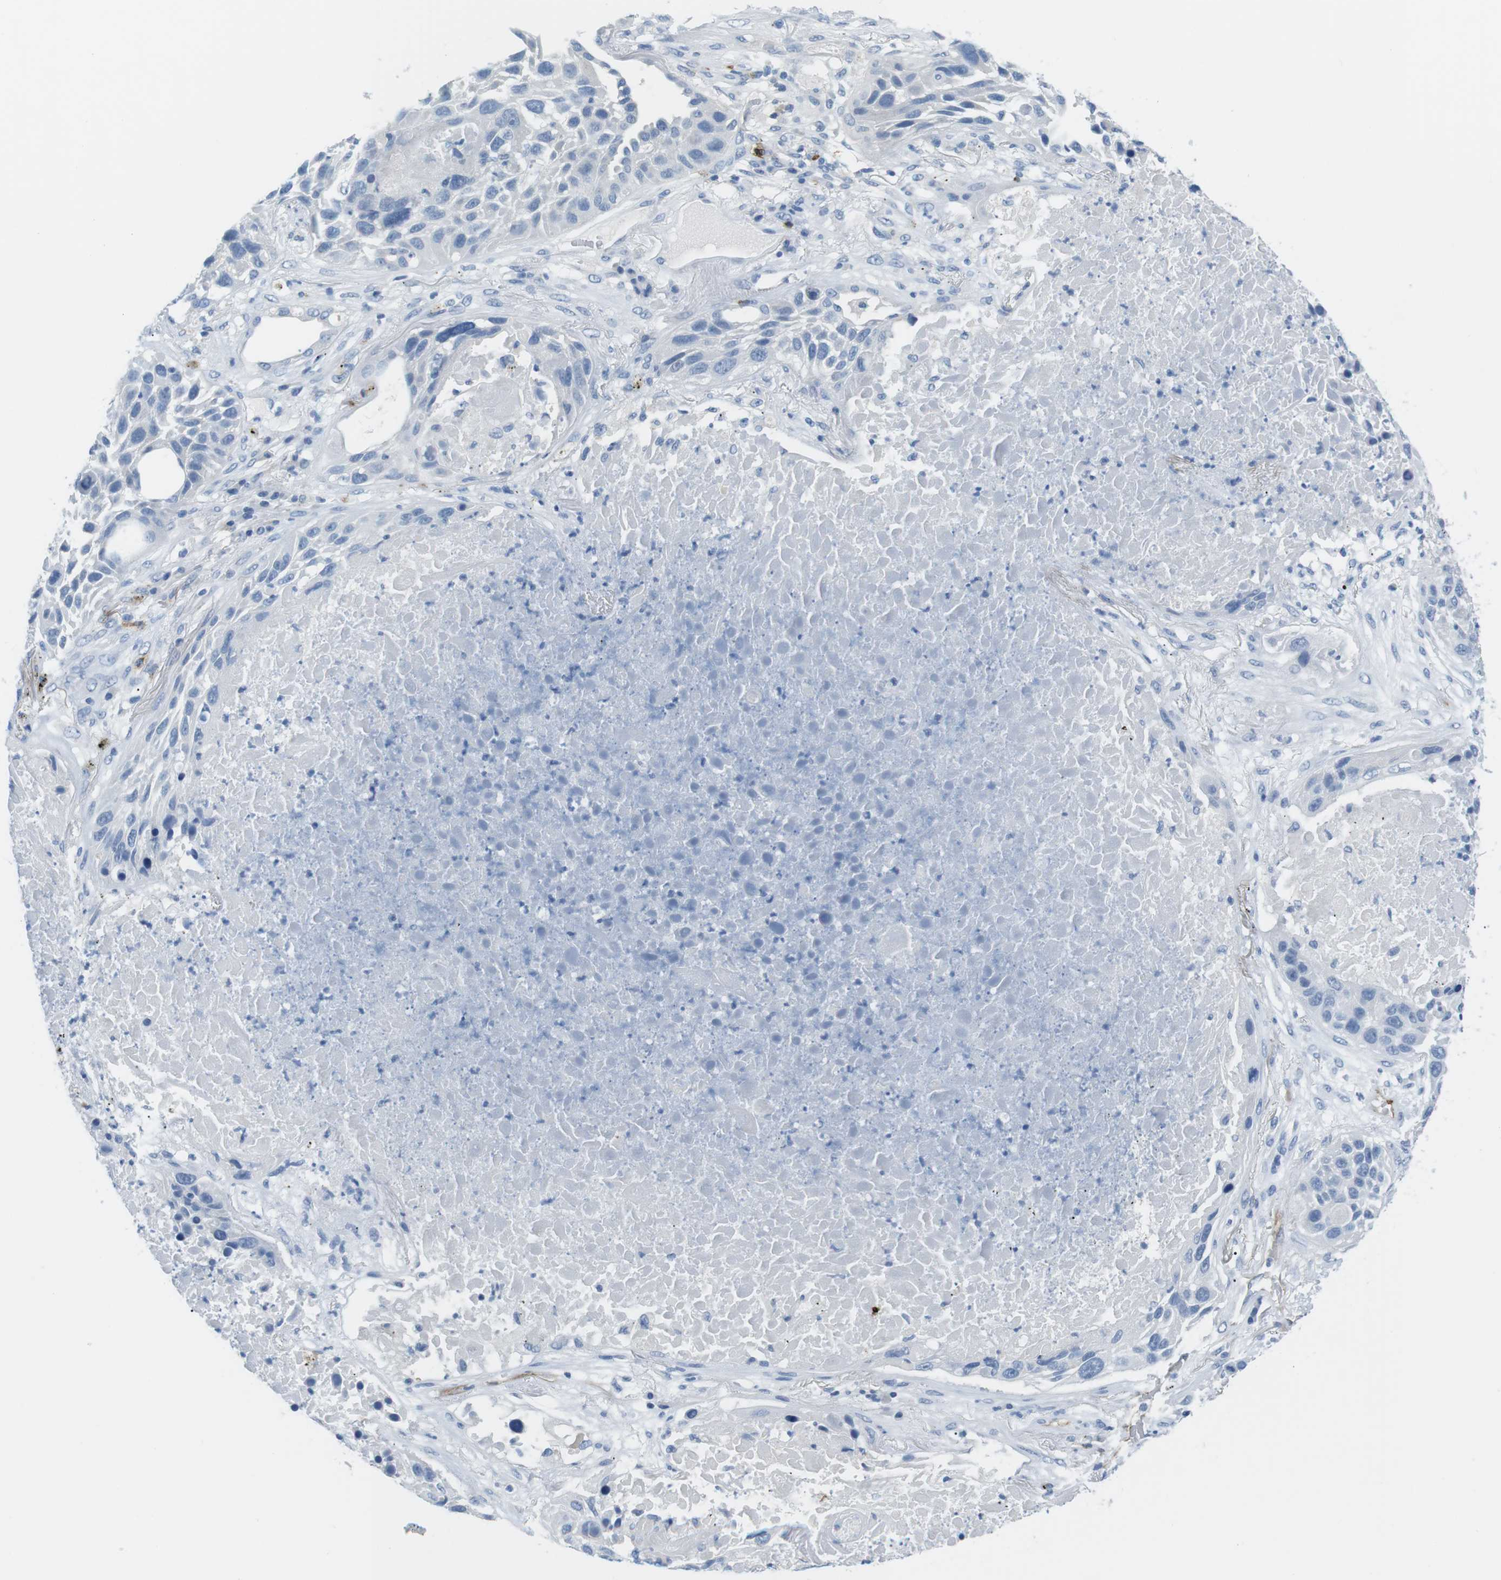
{"staining": {"intensity": "negative", "quantity": "none", "location": "none"}, "tissue": "lung cancer", "cell_type": "Tumor cells", "image_type": "cancer", "snomed": [{"axis": "morphology", "description": "Squamous cell carcinoma, NOS"}, {"axis": "topography", "description": "Lung"}], "caption": "Tumor cells are negative for protein expression in human lung cancer (squamous cell carcinoma).", "gene": "TNFRSF4", "patient": {"sex": "male", "age": 57}}